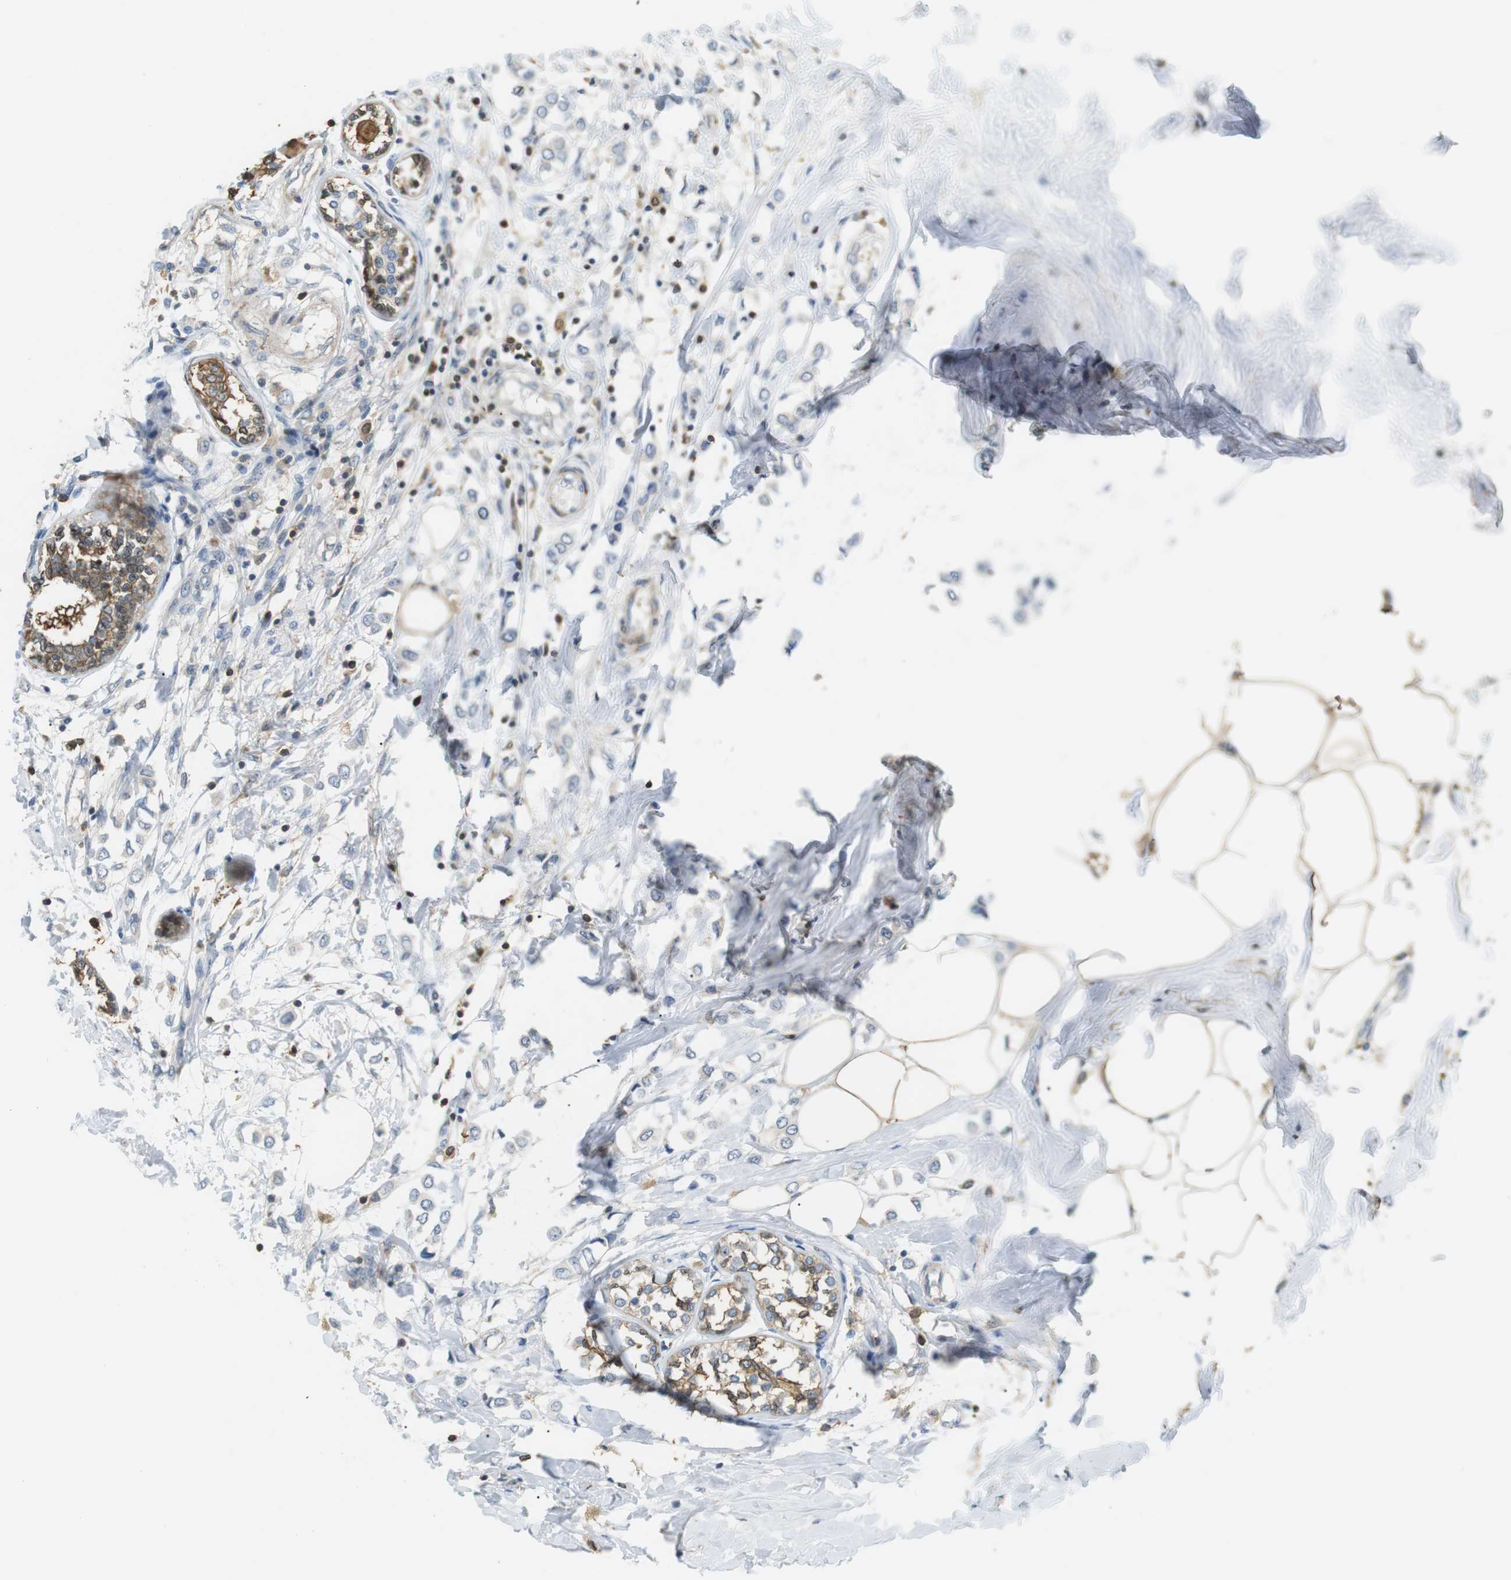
{"staining": {"intensity": "negative", "quantity": "none", "location": "none"}, "tissue": "breast cancer", "cell_type": "Tumor cells", "image_type": "cancer", "snomed": [{"axis": "morphology", "description": "Lobular carcinoma"}, {"axis": "topography", "description": "Breast"}], "caption": "High power microscopy image of an IHC image of breast cancer (lobular carcinoma), revealing no significant staining in tumor cells. Nuclei are stained in blue.", "gene": "P2RY1", "patient": {"sex": "female", "age": 51}}